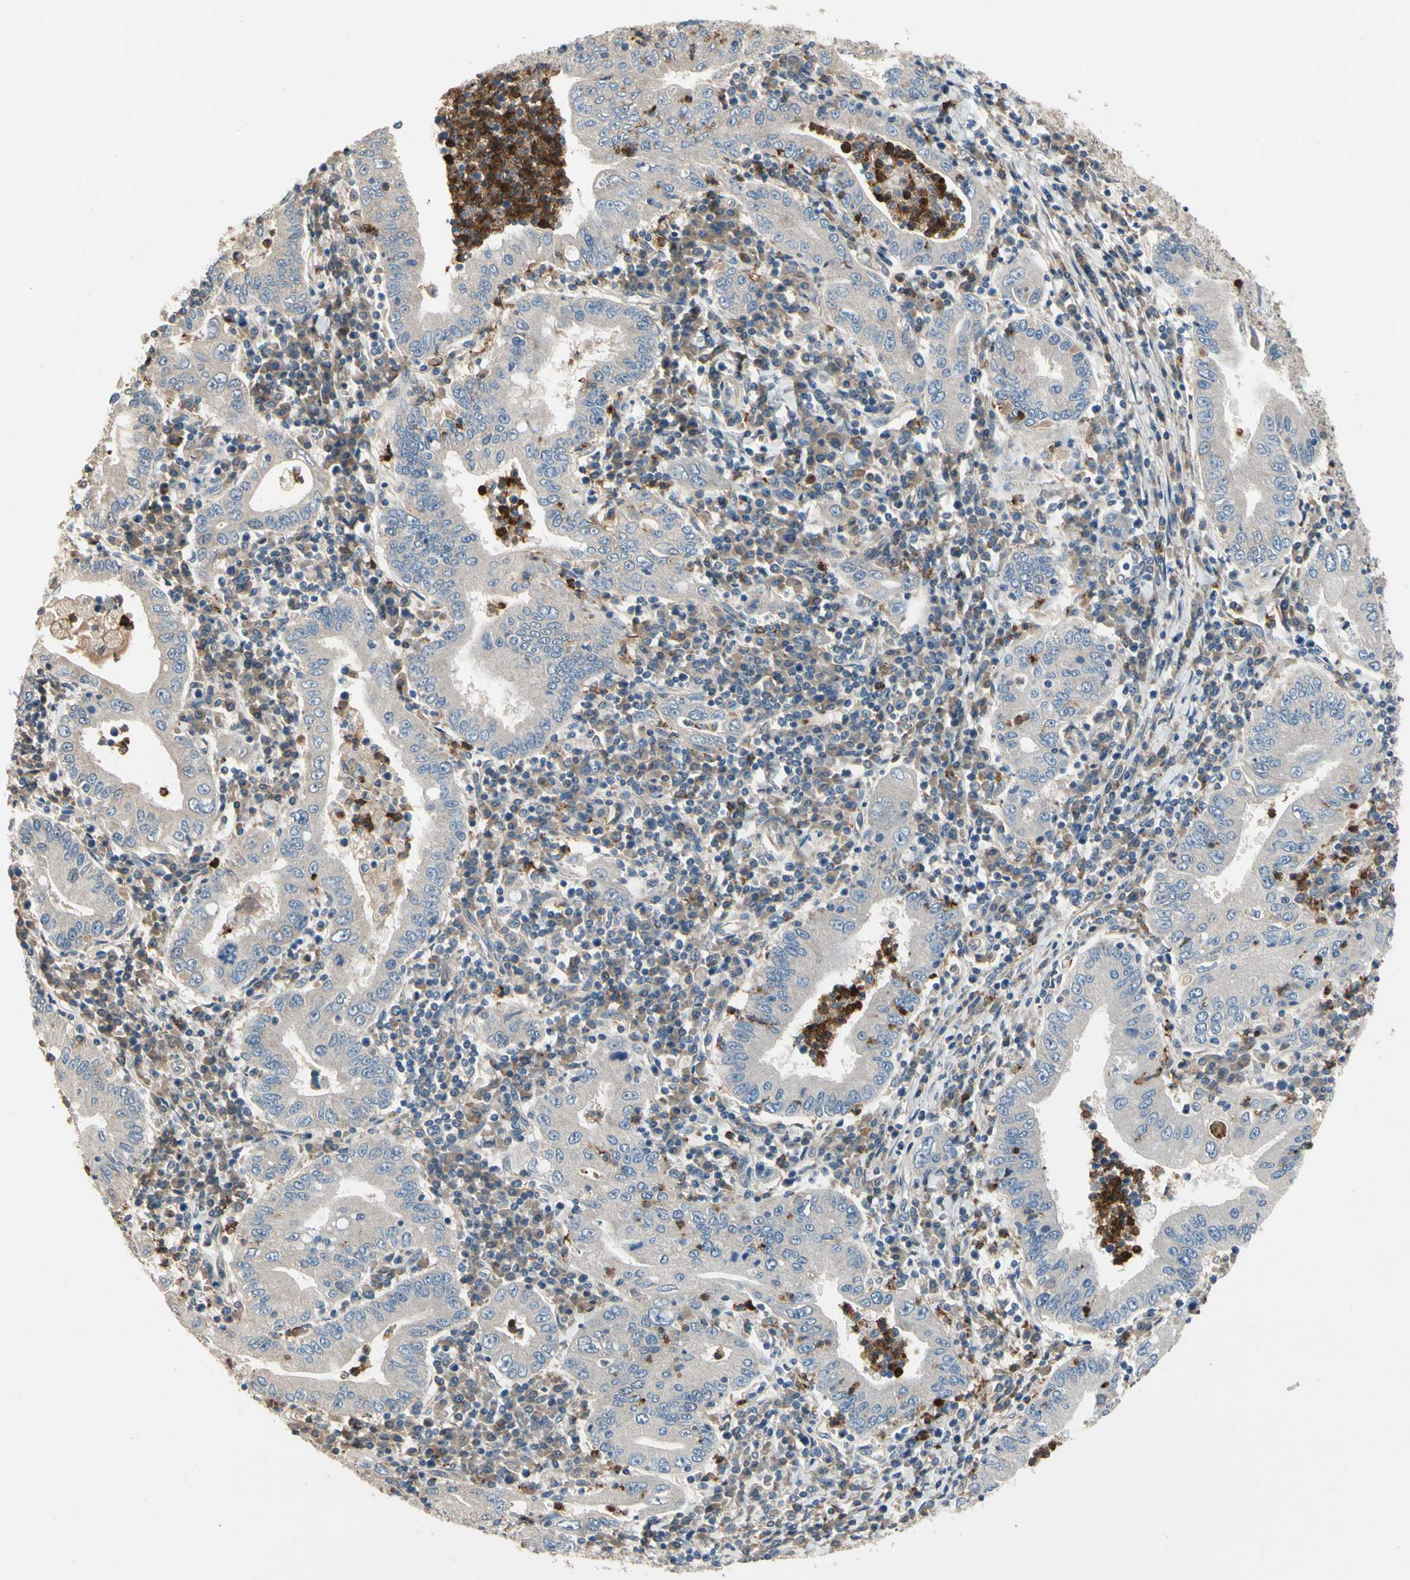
{"staining": {"intensity": "negative", "quantity": "none", "location": "none"}, "tissue": "stomach cancer", "cell_type": "Tumor cells", "image_type": "cancer", "snomed": [{"axis": "morphology", "description": "Normal tissue, NOS"}, {"axis": "morphology", "description": "Adenocarcinoma, NOS"}, {"axis": "topography", "description": "Esophagus"}, {"axis": "topography", "description": "Stomach, upper"}, {"axis": "topography", "description": "Peripheral nerve tissue"}], "caption": "An IHC photomicrograph of adenocarcinoma (stomach) is shown. There is no staining in tumor cells of adenocarcinoma (stomach).", "gene": "SIGLEC5", "patient": {"sex": "male", "age": 62}}